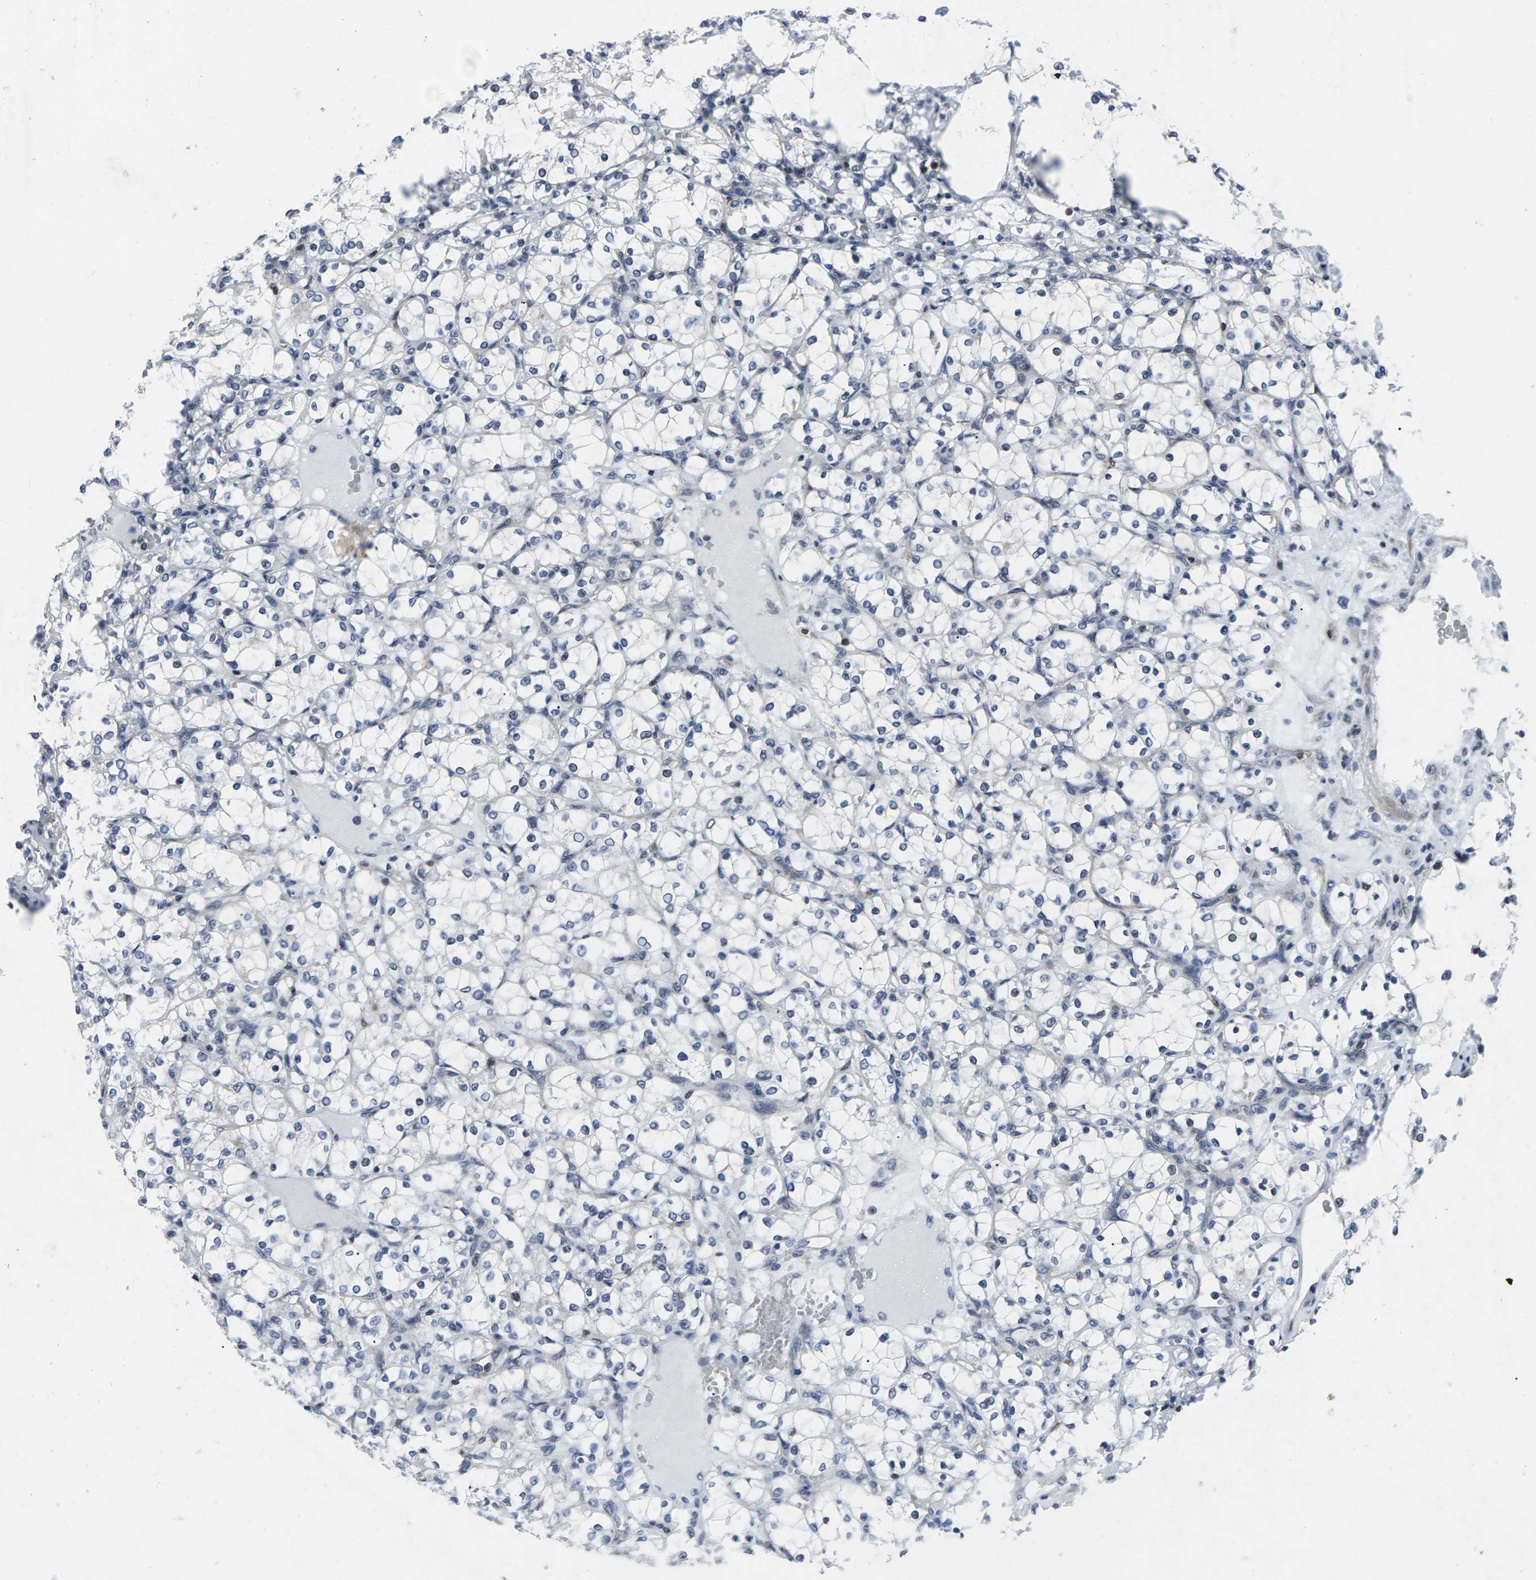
{"staining": {"intensity": "negative", "quantity": "none", "location": "none"}, "tissue": "renal cancer", "cell_type": "Tumor cells", "image_type": "cancer", "snomed": [{"axis": "morphology", "description": "Adenocarcinoma, NOS"}, {"axis": "topography", "description": "Kidney"}], "caption": "Renal cancer was stained to show a protein in brown. There is no significant expression in tumor cells. Brightfield microscopy of IHC stained with DAB (3,3'-diaminobenzidine) (brown) and hematoxylin (blue), captured at high magnification.", "gene": "STAT4", "patient": {"sex": "female", "age": 69}}